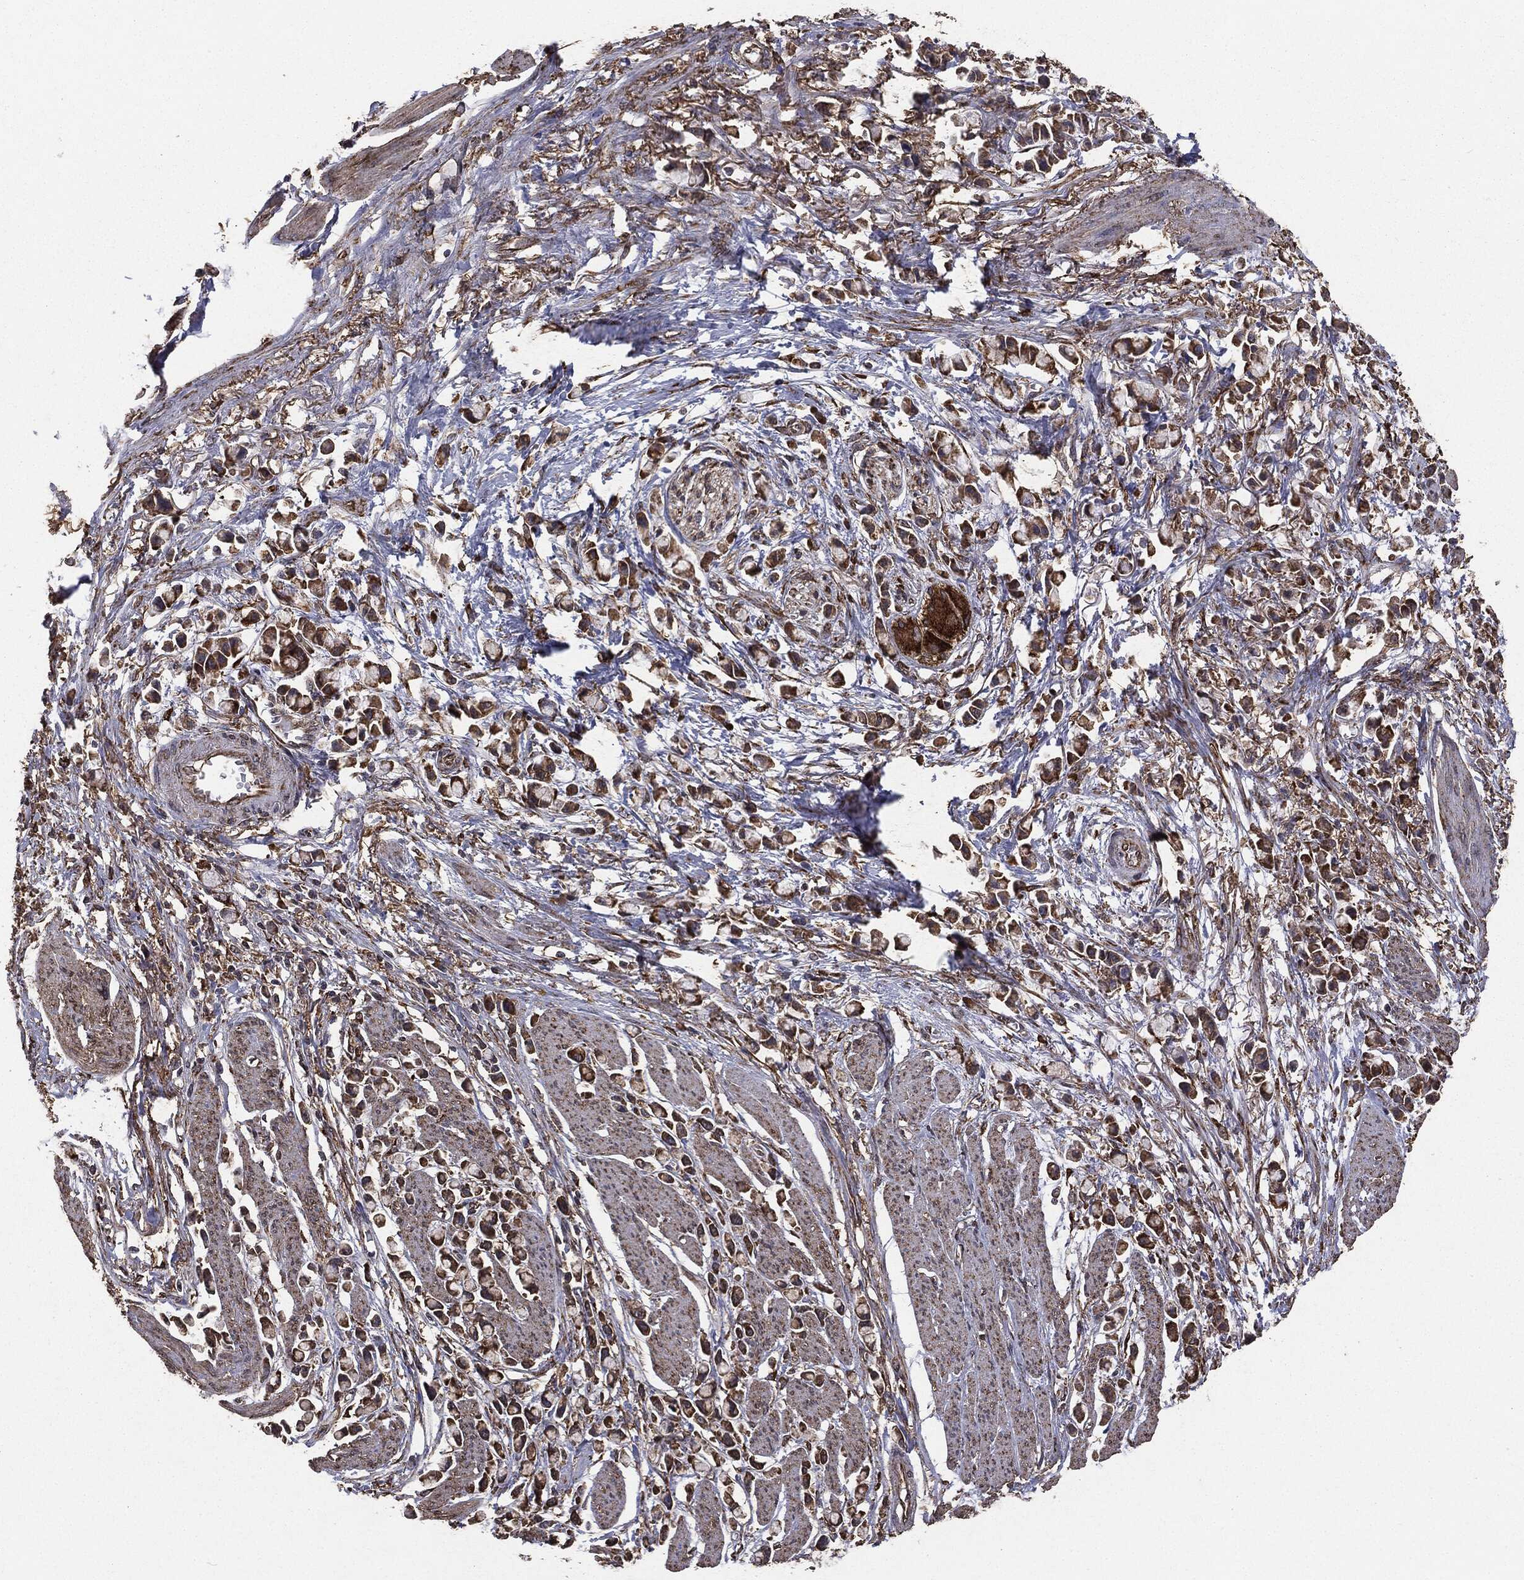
{"staining": {"intensity": "moderate", "quantity": ">75%", "location": "cytoplasmic/membranous"}, "tissue": "stomach cancer", "cell_type": "Tumor cells", "image_type": "cancer", "snomed": [{"axis": "morphology", "description": "Adenocarcinoma, NOS"}, {"axis": "topography", "description": "Stomach"}], "caption": "Approximately >75% of tumor cells in stomach cancer reveal moderate cytoplasmic/membranous protein positivity as visualized by brown immunohistochemical staining.", "gene": "MTOR", "patient": {"sex": "female", "age": 81}}